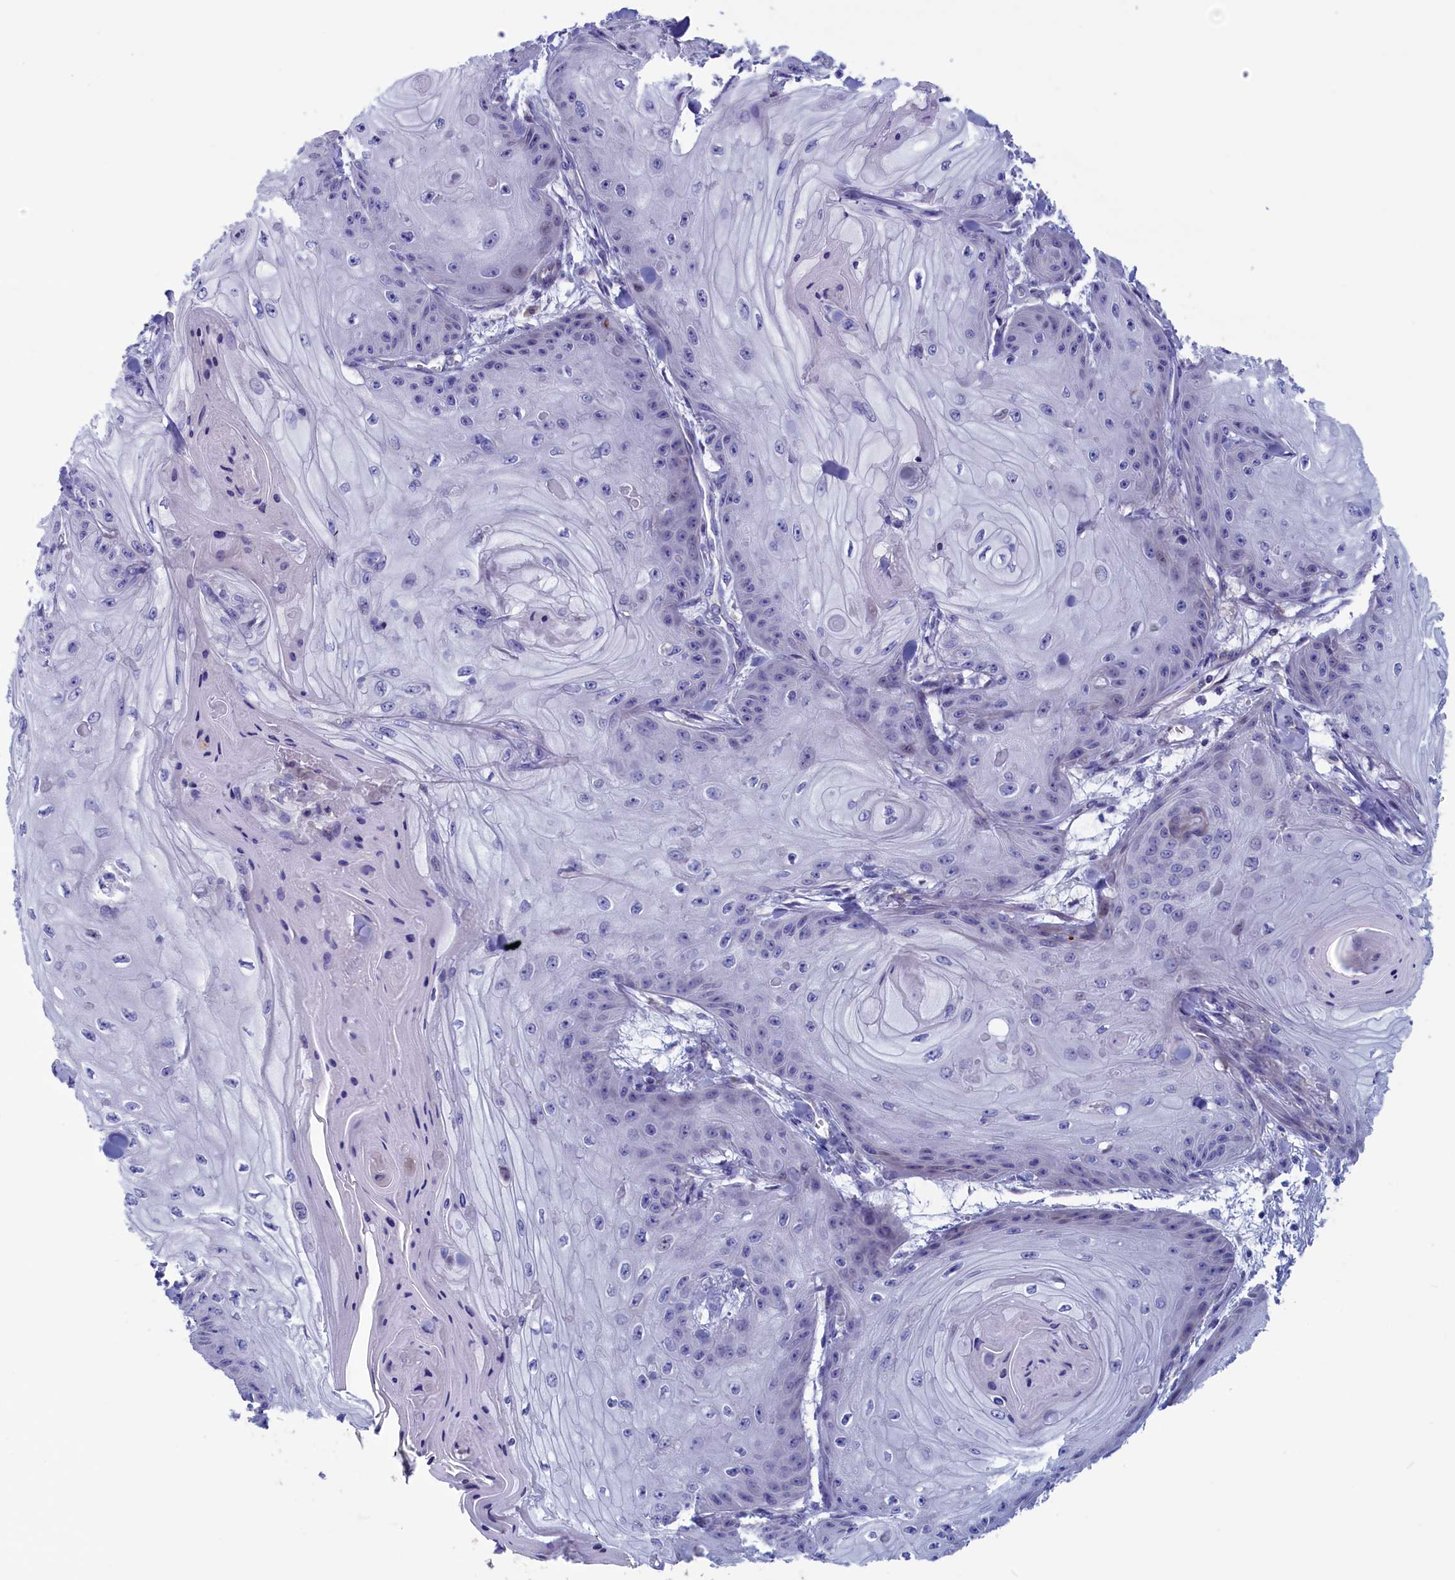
{"staining": {"intensity": "negative", "quantity": "none", "location": "none"}, "tissue": "skin cancer", "cell_type": "Tumor cells", "image_type": "cancer", "snomed": [{"axis": "morphology", "description": "Squamous cell carcinoma, NOS"}, {"axis": "topography", "description": "Skin"}], "caption": "The image shows no staining of tumor cells in squamous cell carcinoma (skin).", "gene": "NIBAN3", "patient": {"sex": "male", "age": 74}}